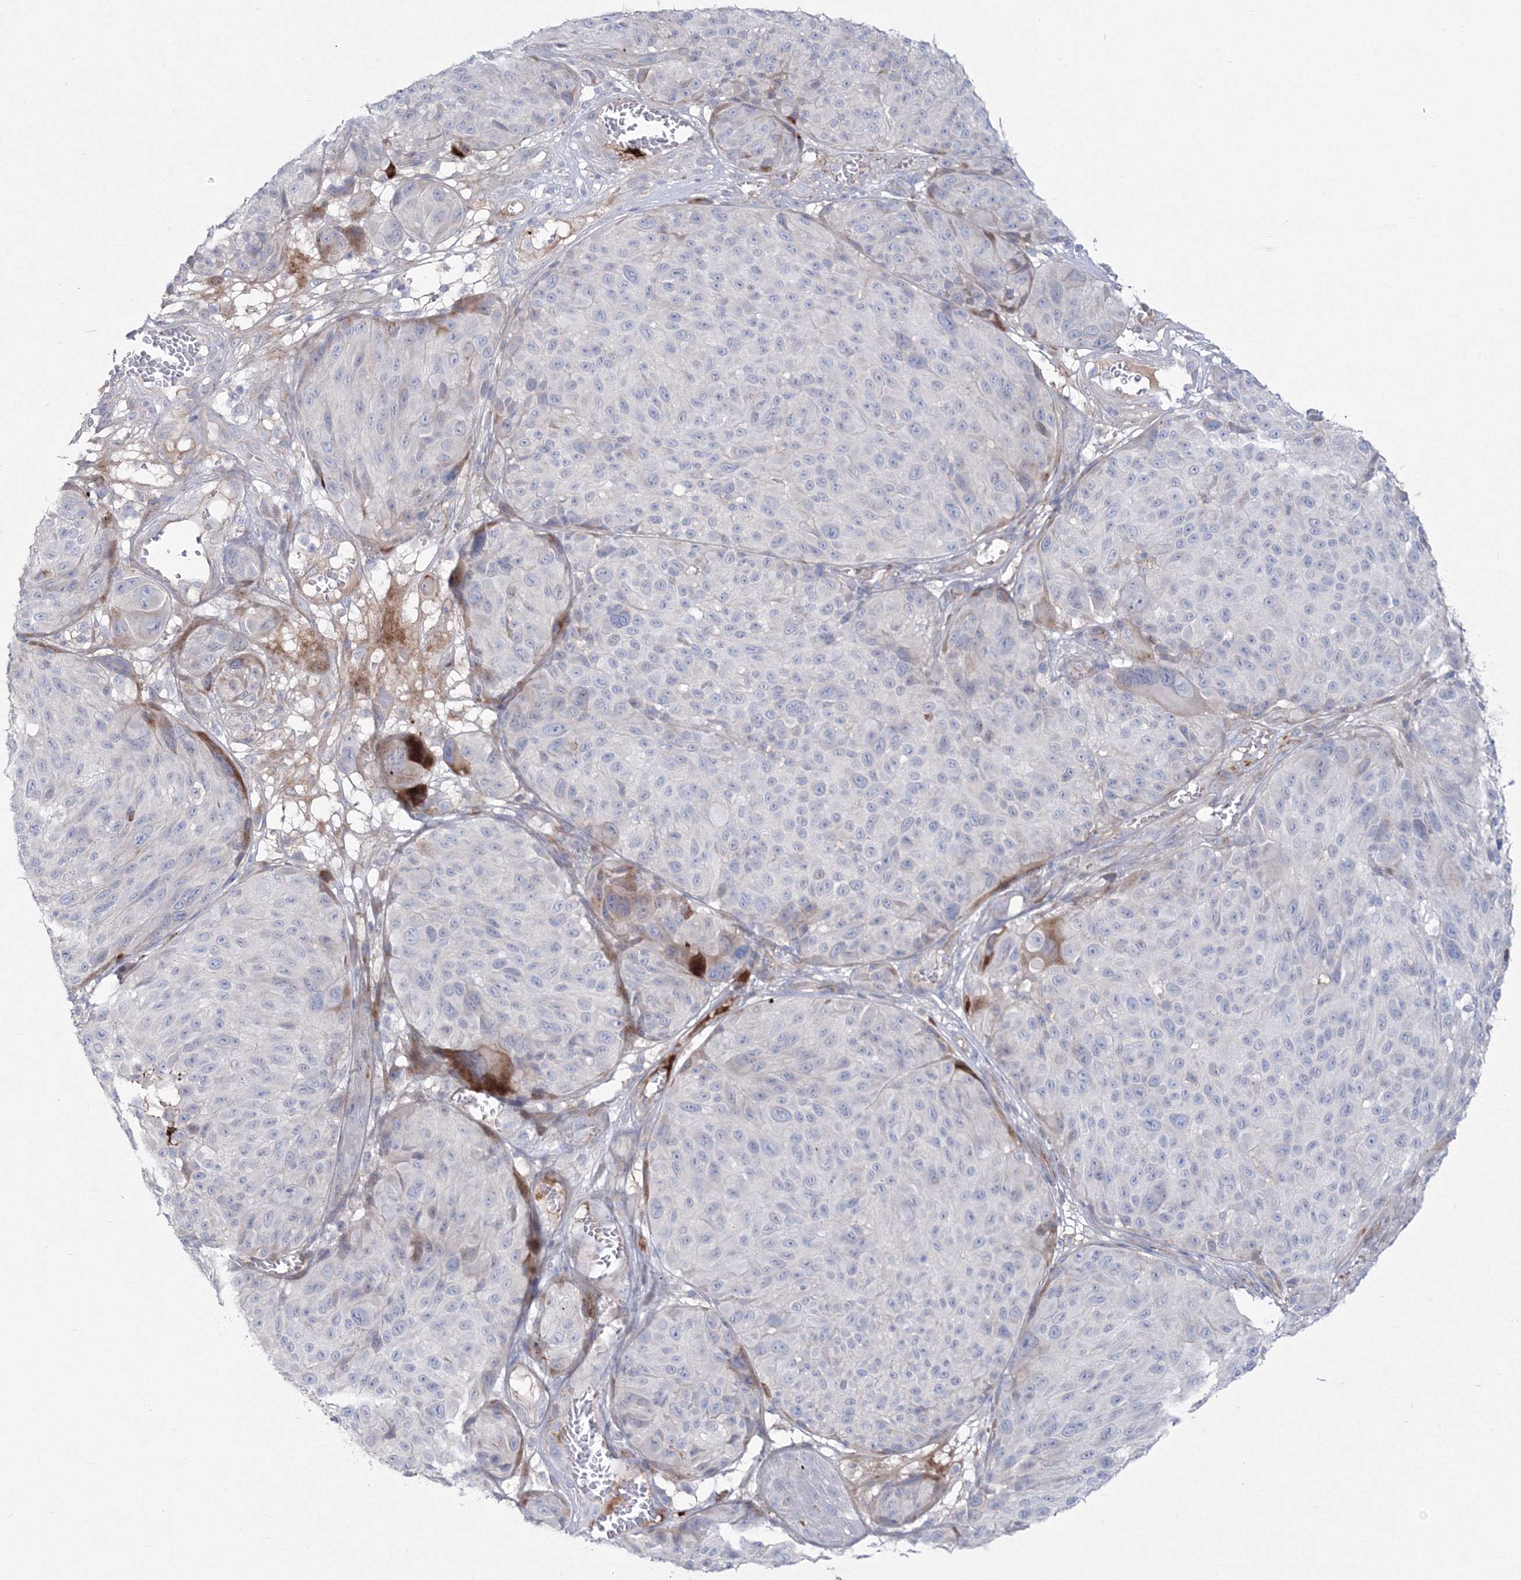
{"staining": {"intensity": "negative", "quantity": "none", "location": "none"}, "tissue": "melanoma", "cell_type": "Tumor cells", "image_type": "cancer", "snomed": [{"axis": "morphology", "description": "Malignant melanoma, NOS"}, {"axis": "topography", "description": "Skin"}], "caption": "Tumor cells show no significant positivity in melanoma.", "gene": "HYAL2", "patient": {"sex": "male", "age": 83}}